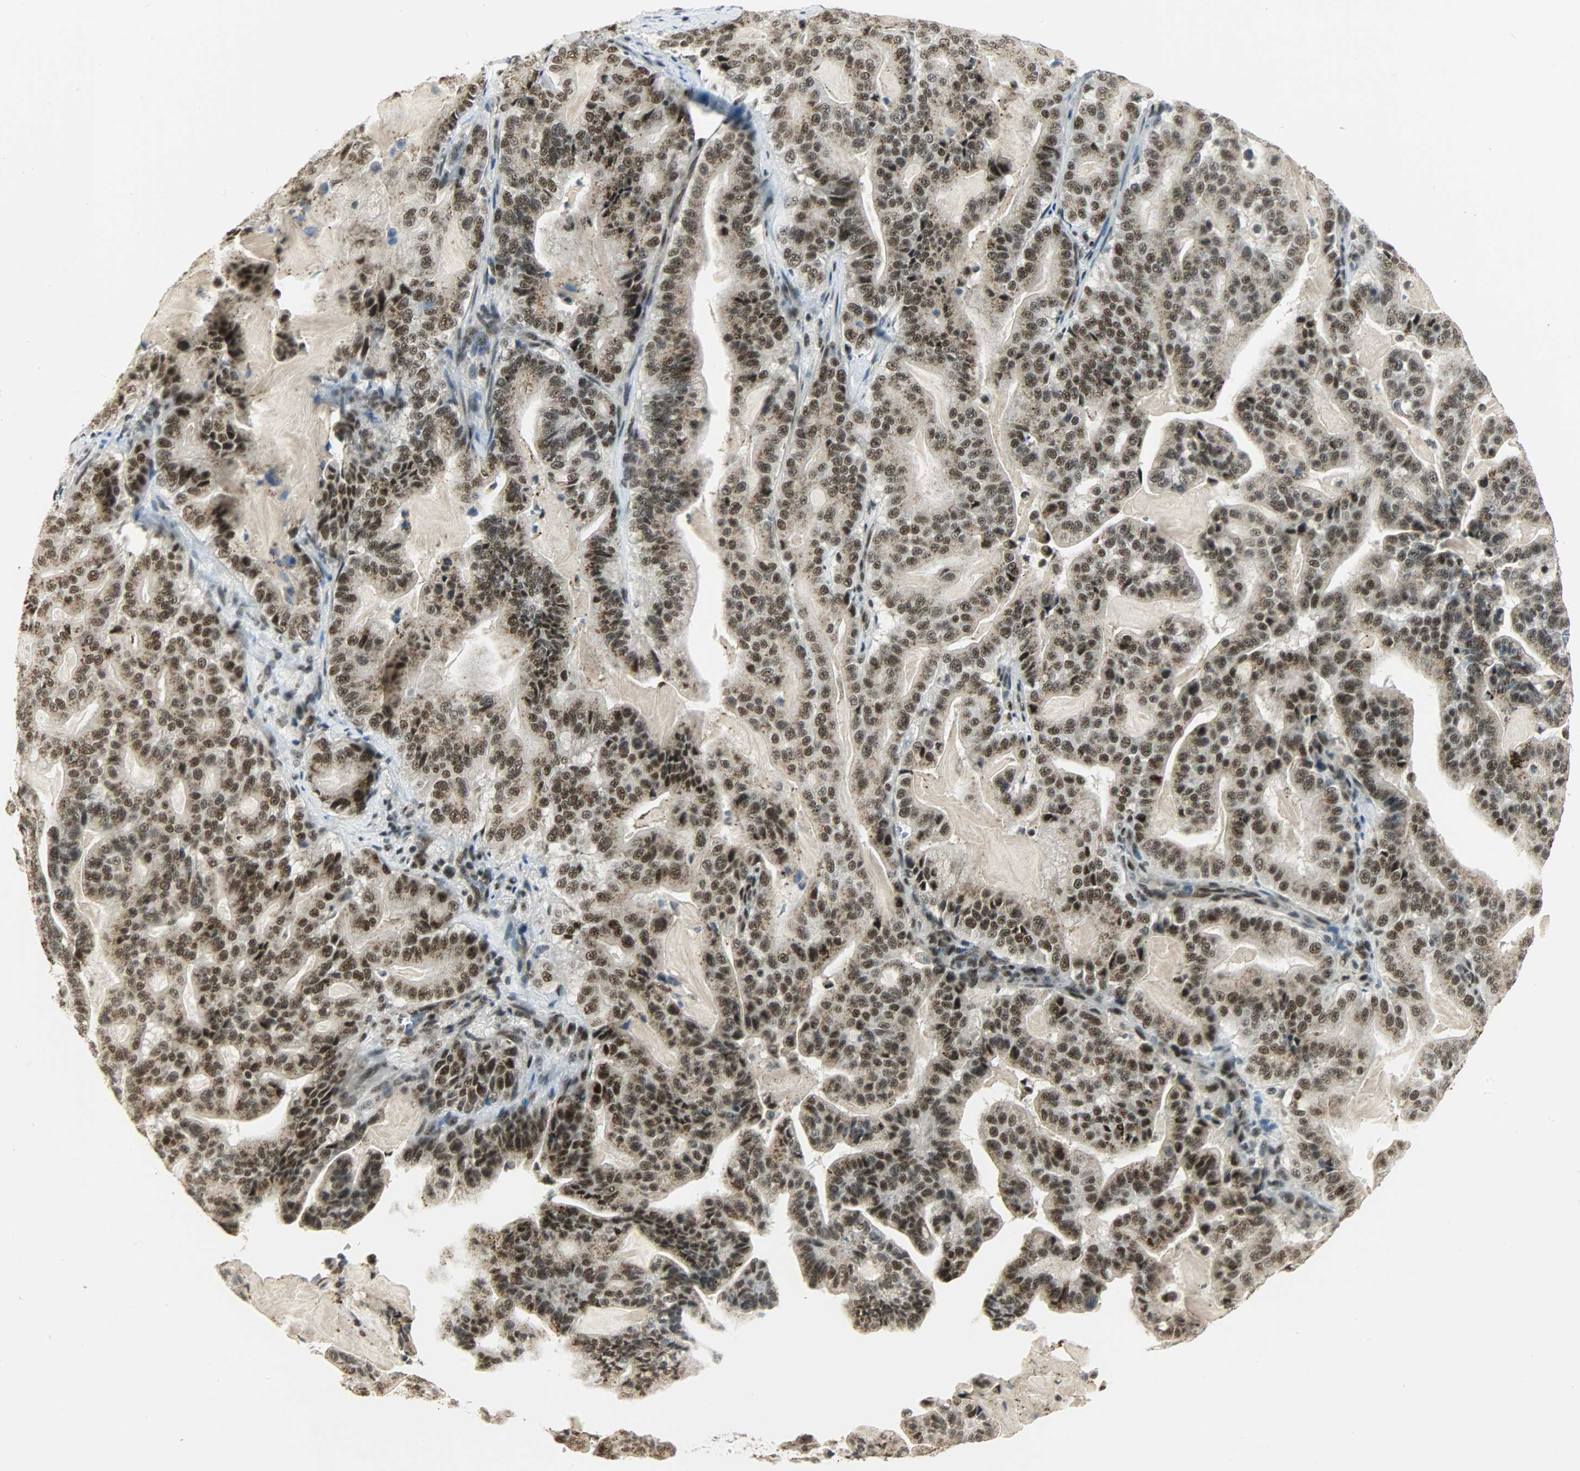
{"staining": {"intensity": "strong", "quantity": ">75%", "location": "nuclear"}, "tissue": "pancreatic cancer", "cell_type": "Tumor cells", "image_type": "cancer", "snomed": [{"axis": "morphology", "description": "Adenocarcinoma, NOS"}, {"axis": "topography", "description": "Pancreas"}], "caption": "Strong nuclear protein expression is seen in approximately >75% of tumor cells in adenocarcinoma (pancreatic). (Brightfield microscopy of DAB IHC at high magnification).", "gene": "SUGP1", "patient": {"sex": "male", "age": 63}}